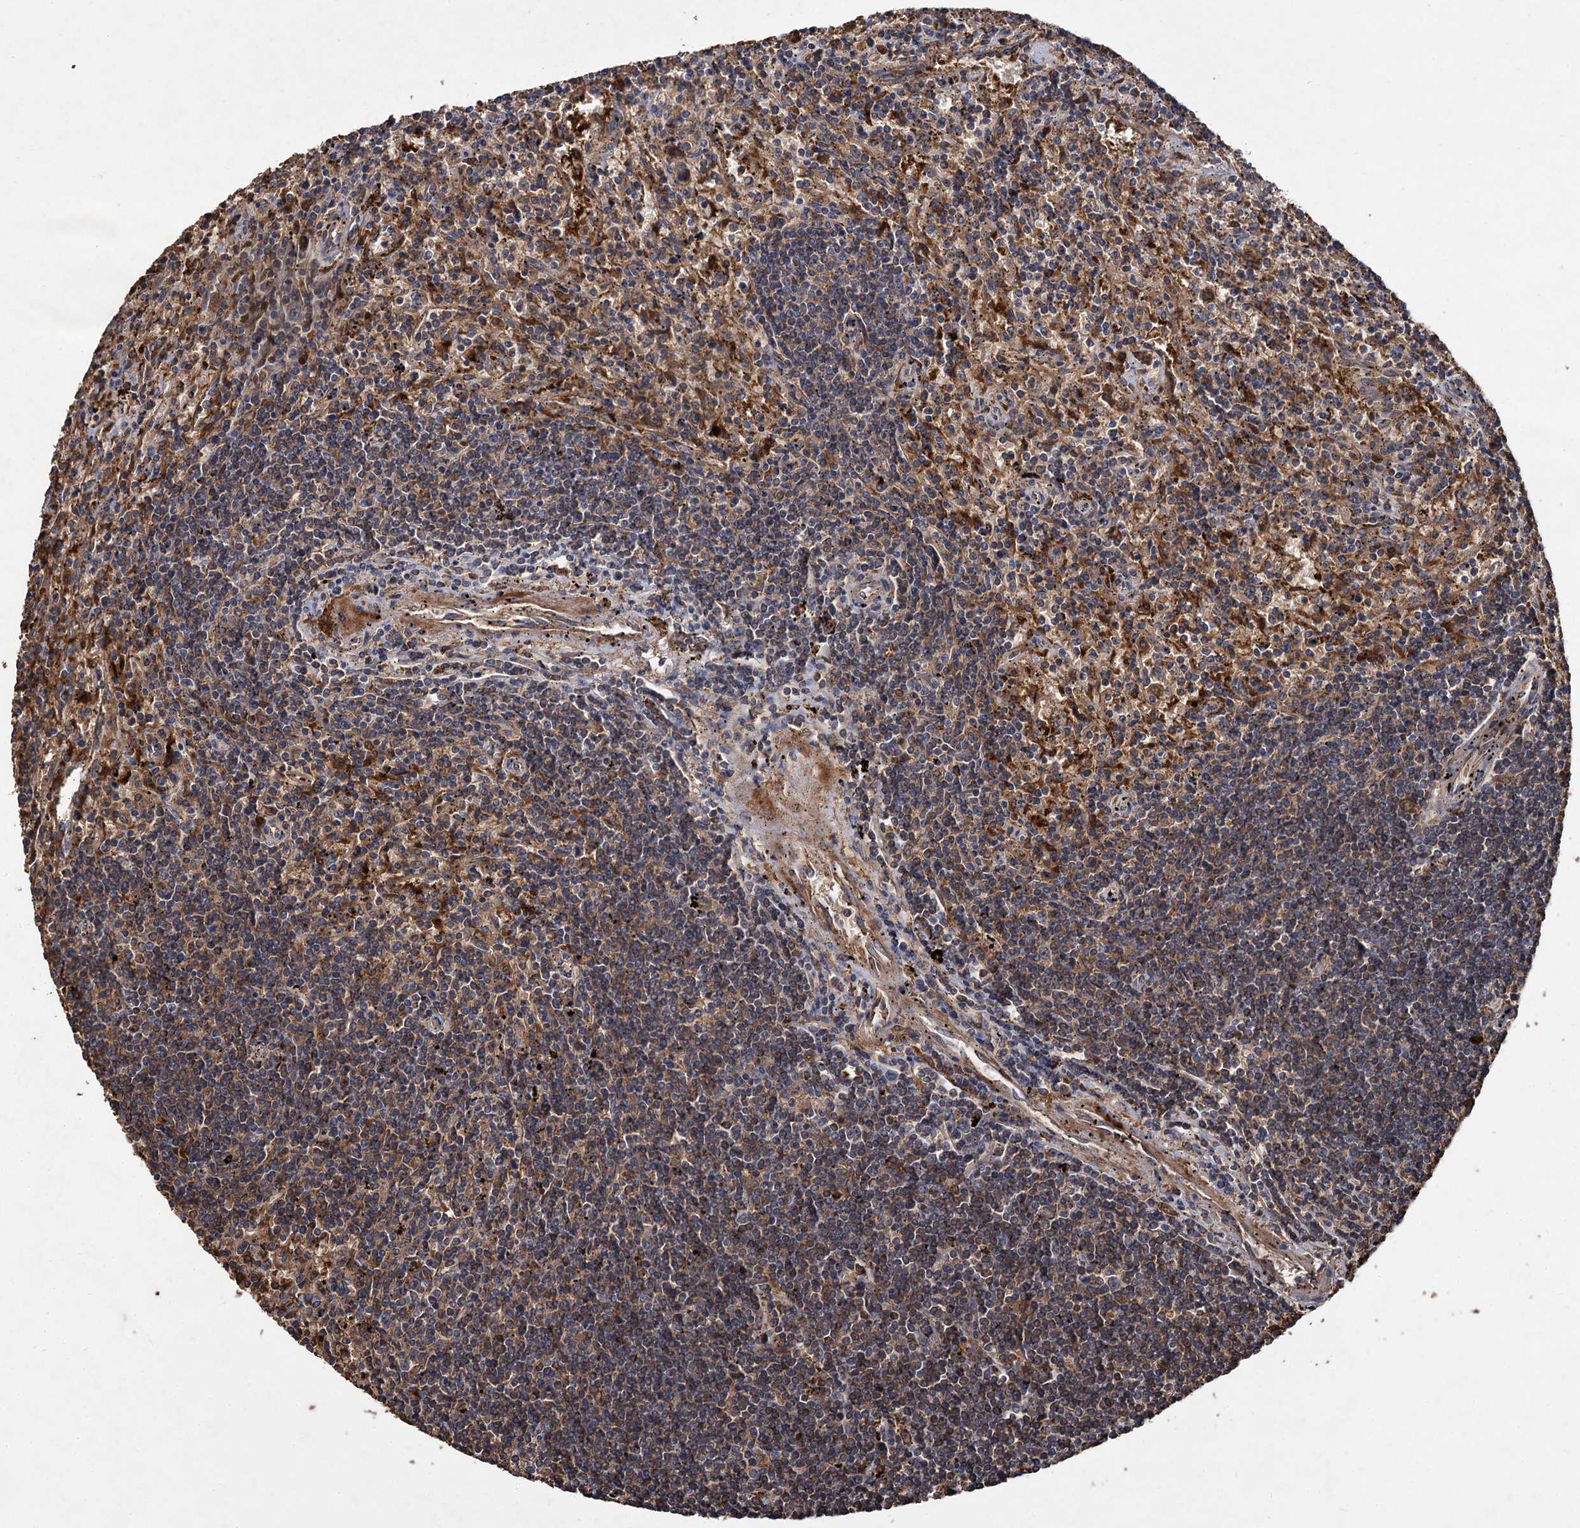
{"staining": {"intensity": "moderate", "quantity": "<25%", "location": "cytoplasmic/membranous"}, "tissue": "lymphoma", "cell_type": "Tumor cells", "image_type": "cancer", "snomed": [{"axis": "morphology", "description": "Malignant lymphoma, non-Hodgkin's type, Low grade"}, {"axis": "topography", "description": "Spleen"}], "caption": "This is a micrograph of IHC staining of lymphoma, which shows moderate expression in the cytoplasmic/membranous of tumor cells.", "gene": "GCLC", "patient": {"sex": "male", "age": 76}}